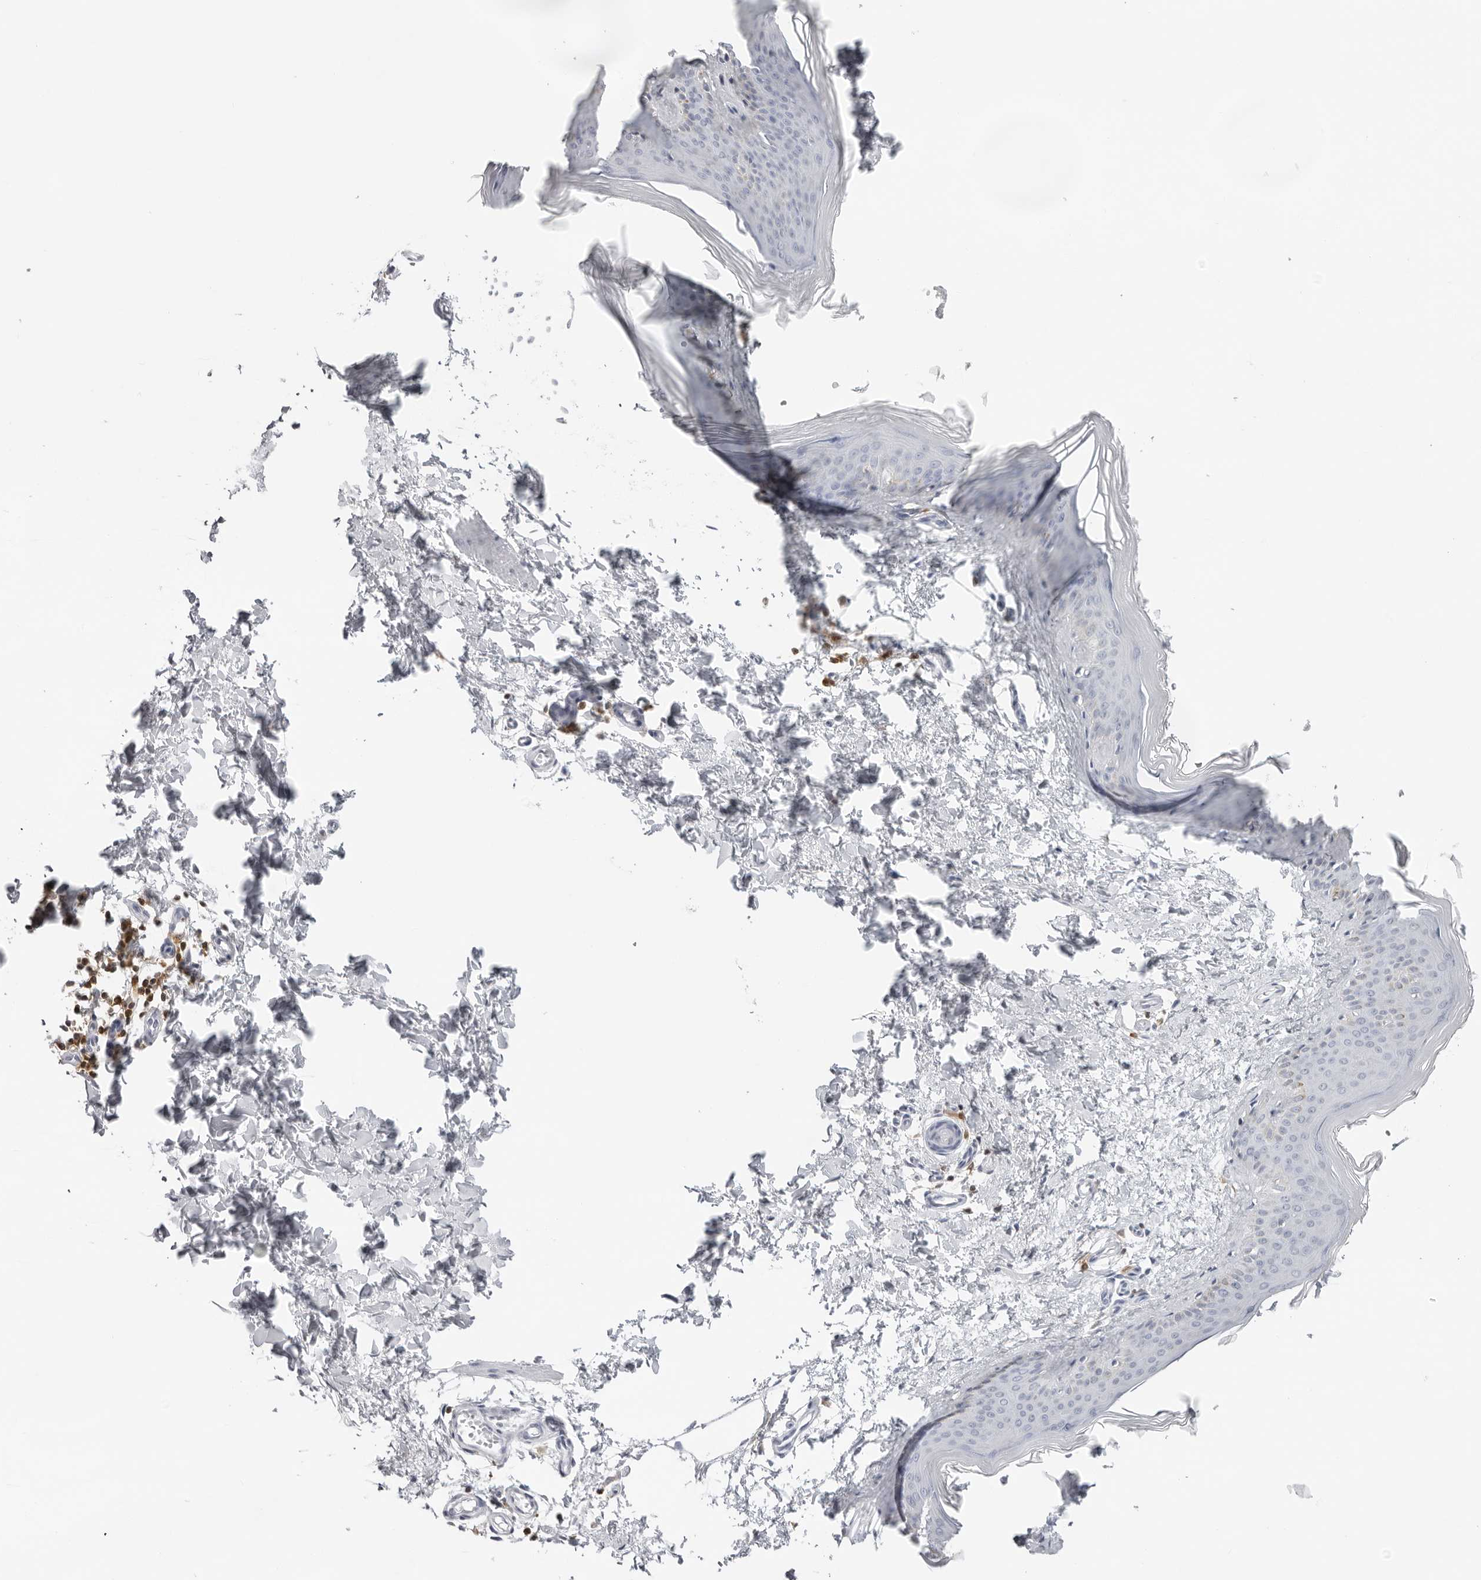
{"staining": {"intensity": "negative", "quantity": "none", "location": "none"}, "tissue": "skin", "cell_type": "Fibroblasts", "image_type": "normal", "snomed": [{"axis": "morphology", "description": "Normal tissue, NOS"}, {"axis": "topography", "description": "Skin"}], "caption": "A high-resolution image shows immunohistochemistry (IHC) staining of unremarkable skin, which reveals no significant expression in fibroblasts. (Brightfield microscopy of DAB IHC at high magnification).", "gene": "FMNL1", "patient": {"sex": "female", "age": 27}}